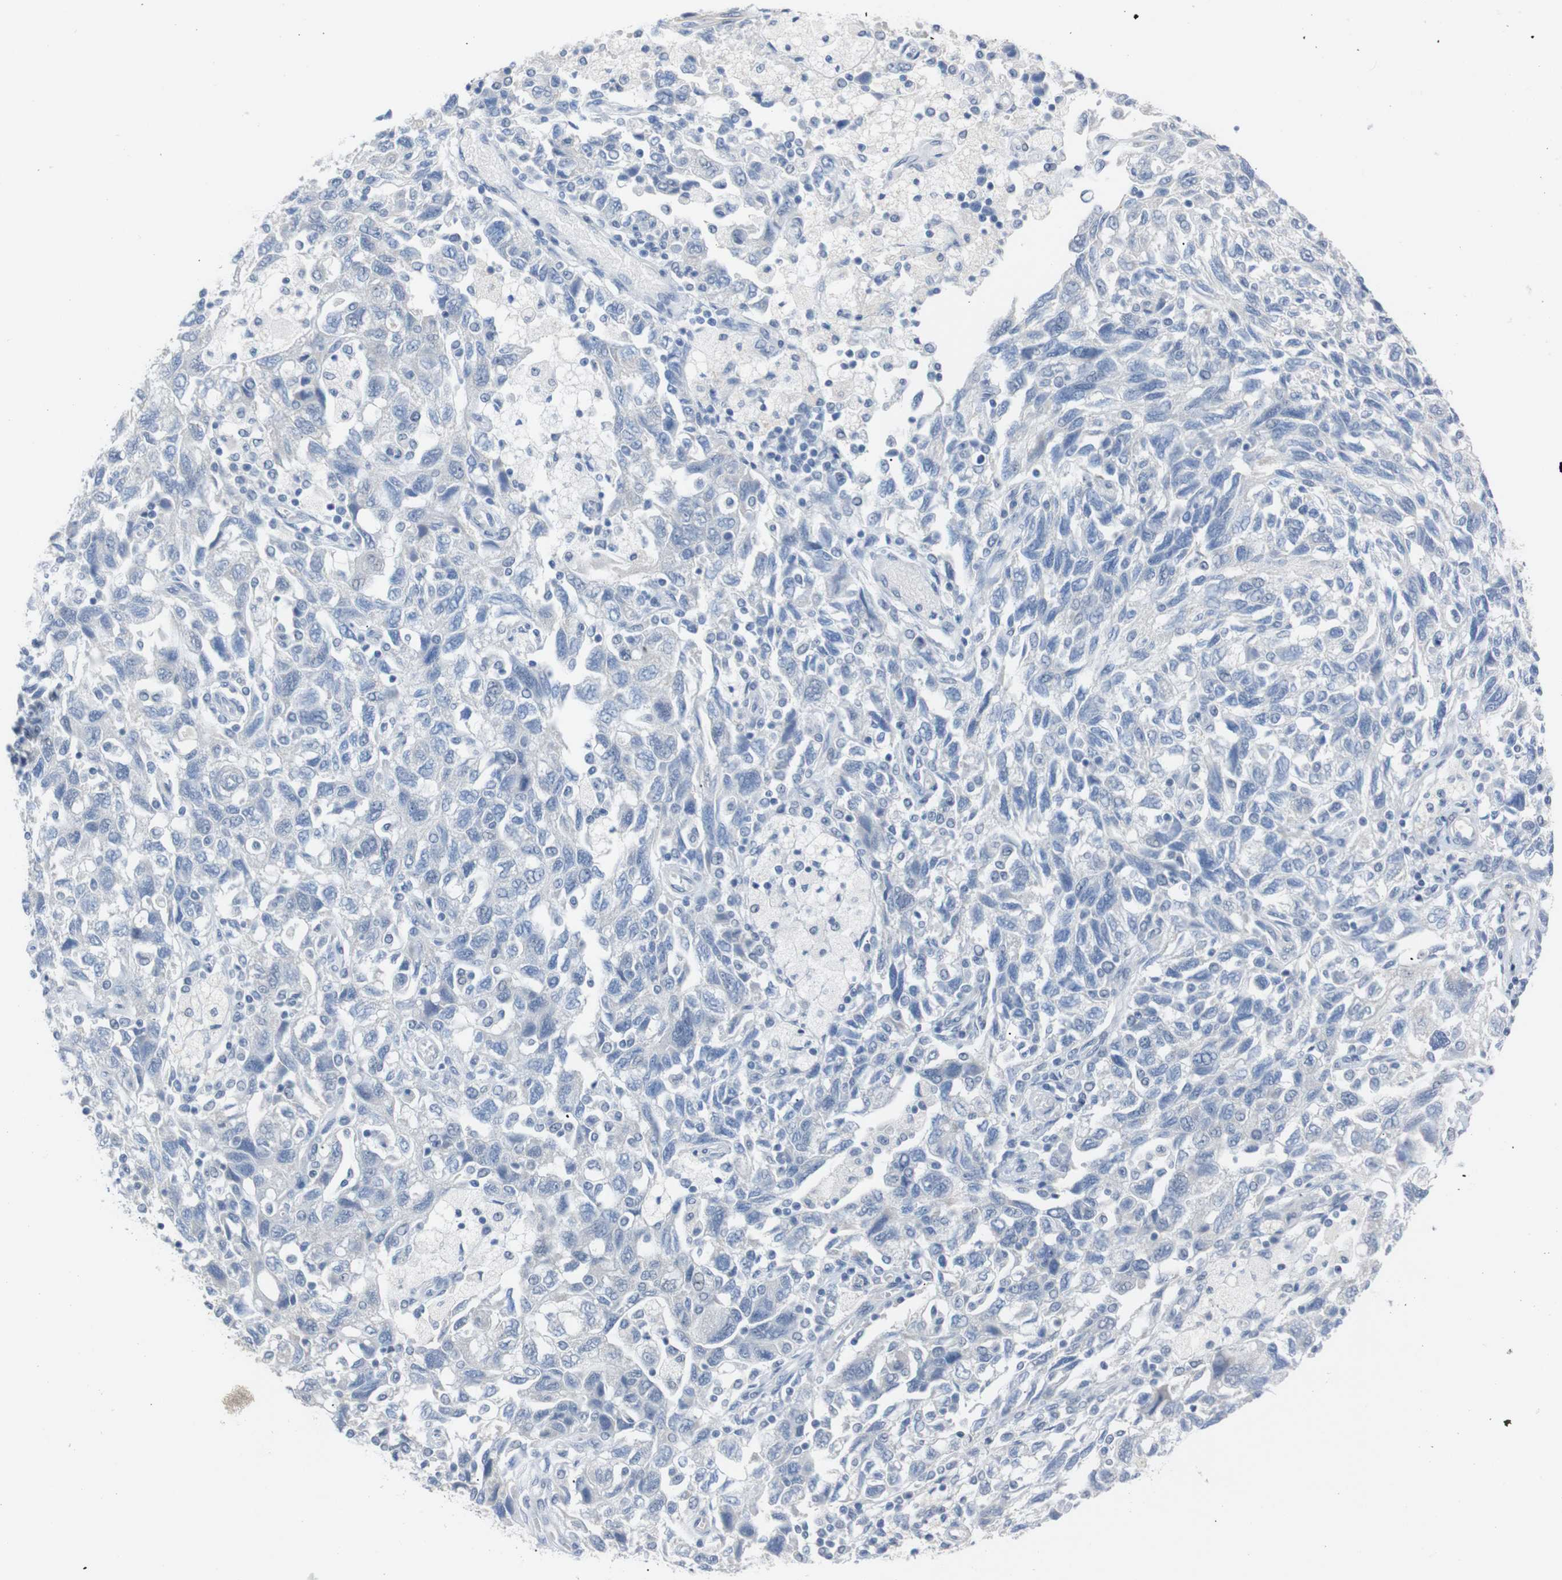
{"staining": {"intensity": "negative", "quantity": "none", "location": "none"}, "tissue": "ovarian cancer", "cell_type": "Tumor cells", "image_type": "cancer", "snomed": [{"axis": "morphology", "description": "Carcinoma, NOS"}, {"axis": "morphology", "description": "Cystadenocarcinoma, serous, NOS"}, {"axis": "topography", "description": "Ovary"}], "caption": "This micrograph is of ovarian carcinoma stained with immunohistochemistry (IHC) to label a protein in brown with the nuclei are counter-stained blue. There is no staining in tumor cells. The staining was performed using DAB to visualize the protein expression in brown, while the nuclei were stained in blue with hematoxylin (Magnification: 20x).", "gene": "CHRM5", "patient": {"sex": "female", "age": 69}}